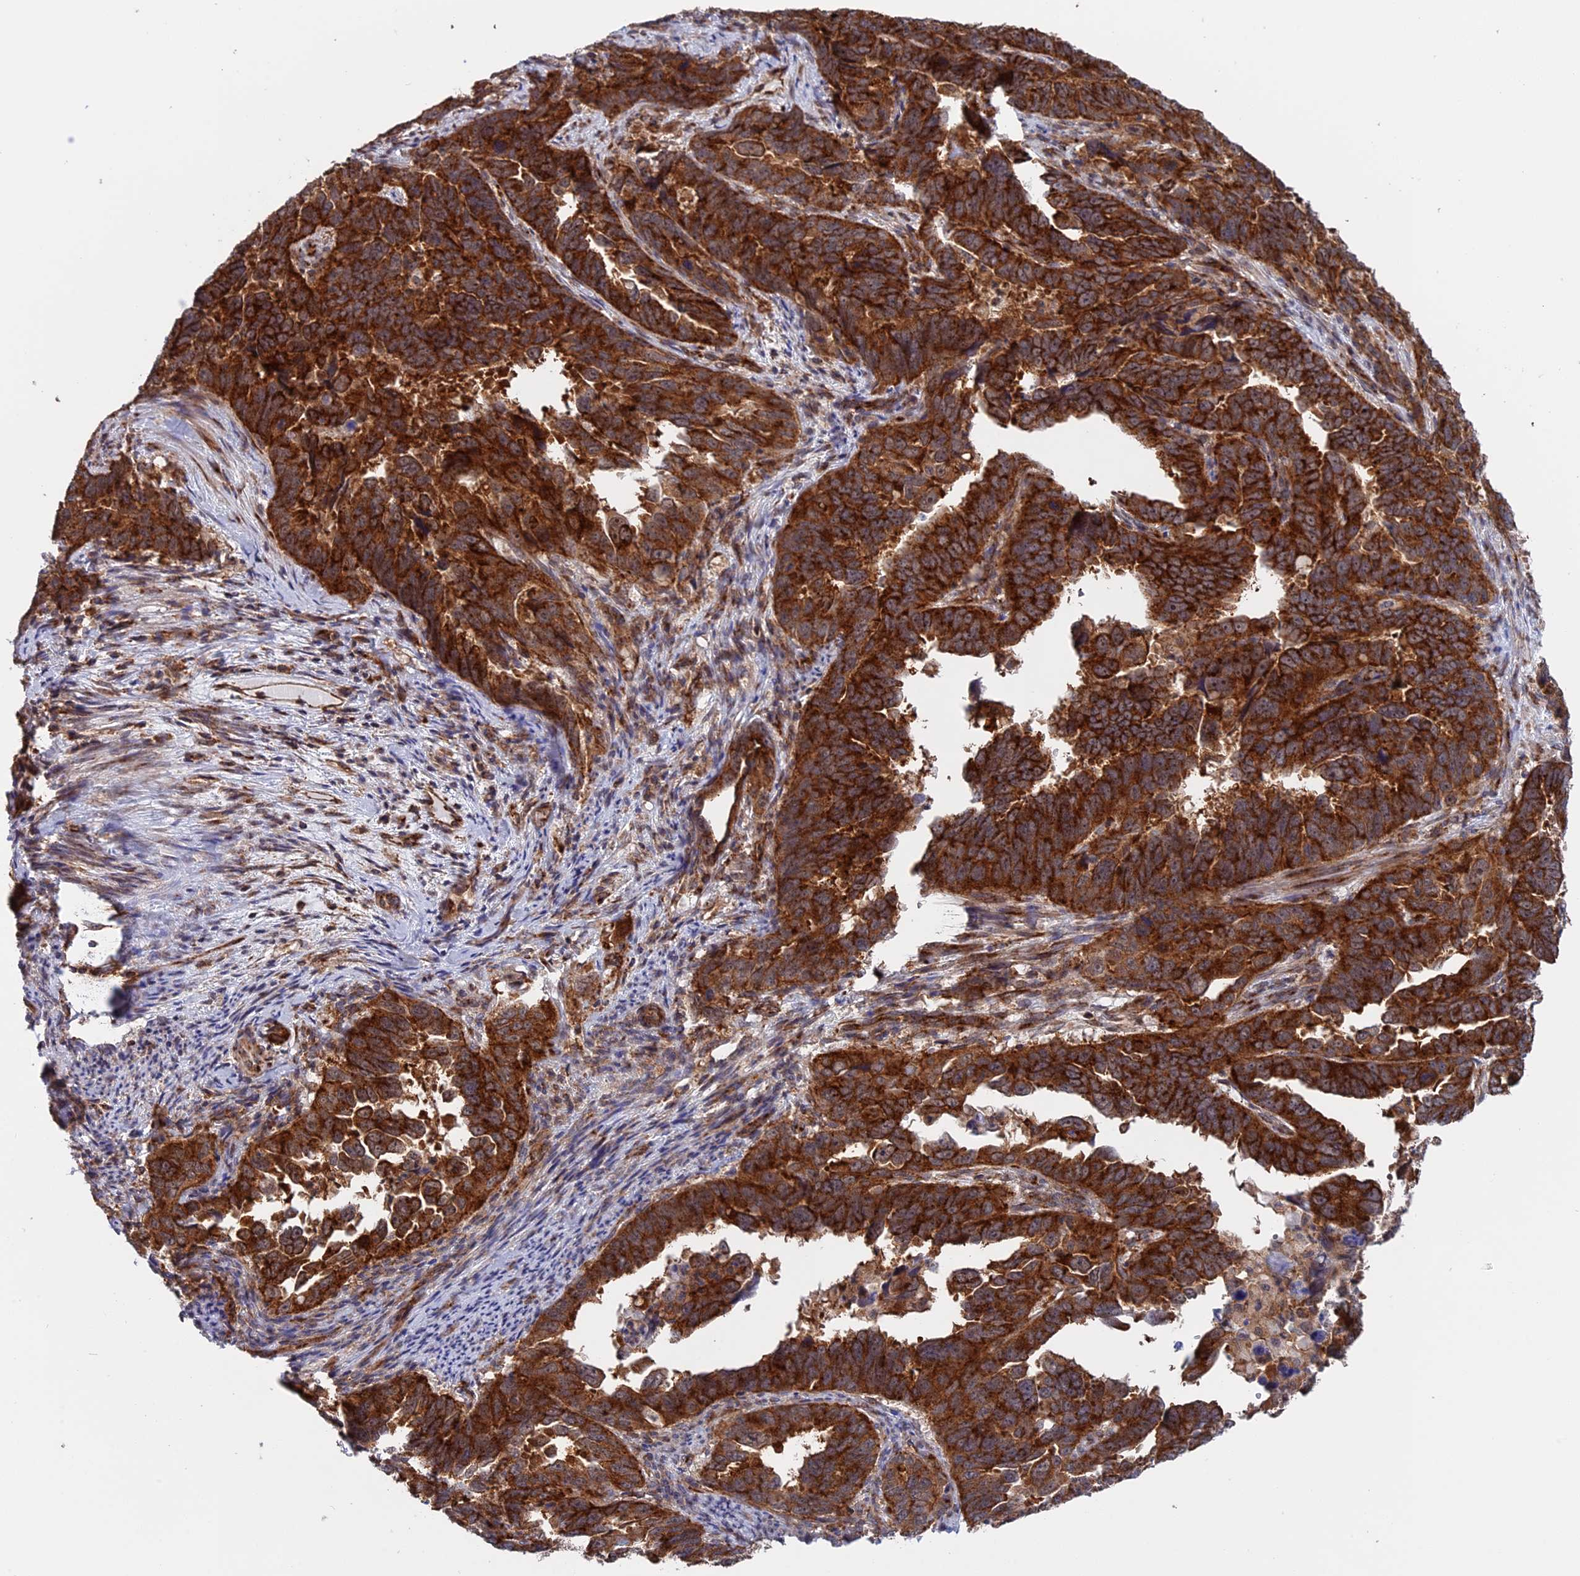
{"staining": {"intensity": "strong", "quantity": ">75%", "location": "cytoplasmic/membranous"}, "tissue": "endometrial cancer", "cell_type": "Tumor cells", "image_type": "cancer", "snomed": [{"axis": "morphology", "description": "Adenocarcinoma, NOS"}, {"axis": "topography", "description": "Endometrium"}], "caption": "Human endometrial cancer (adenocarcinoma) stained with a protein marker reveals strong staining in tumor cells.", "gene": "CLINT1", "patient": {"sex": "female", "age": 65}}